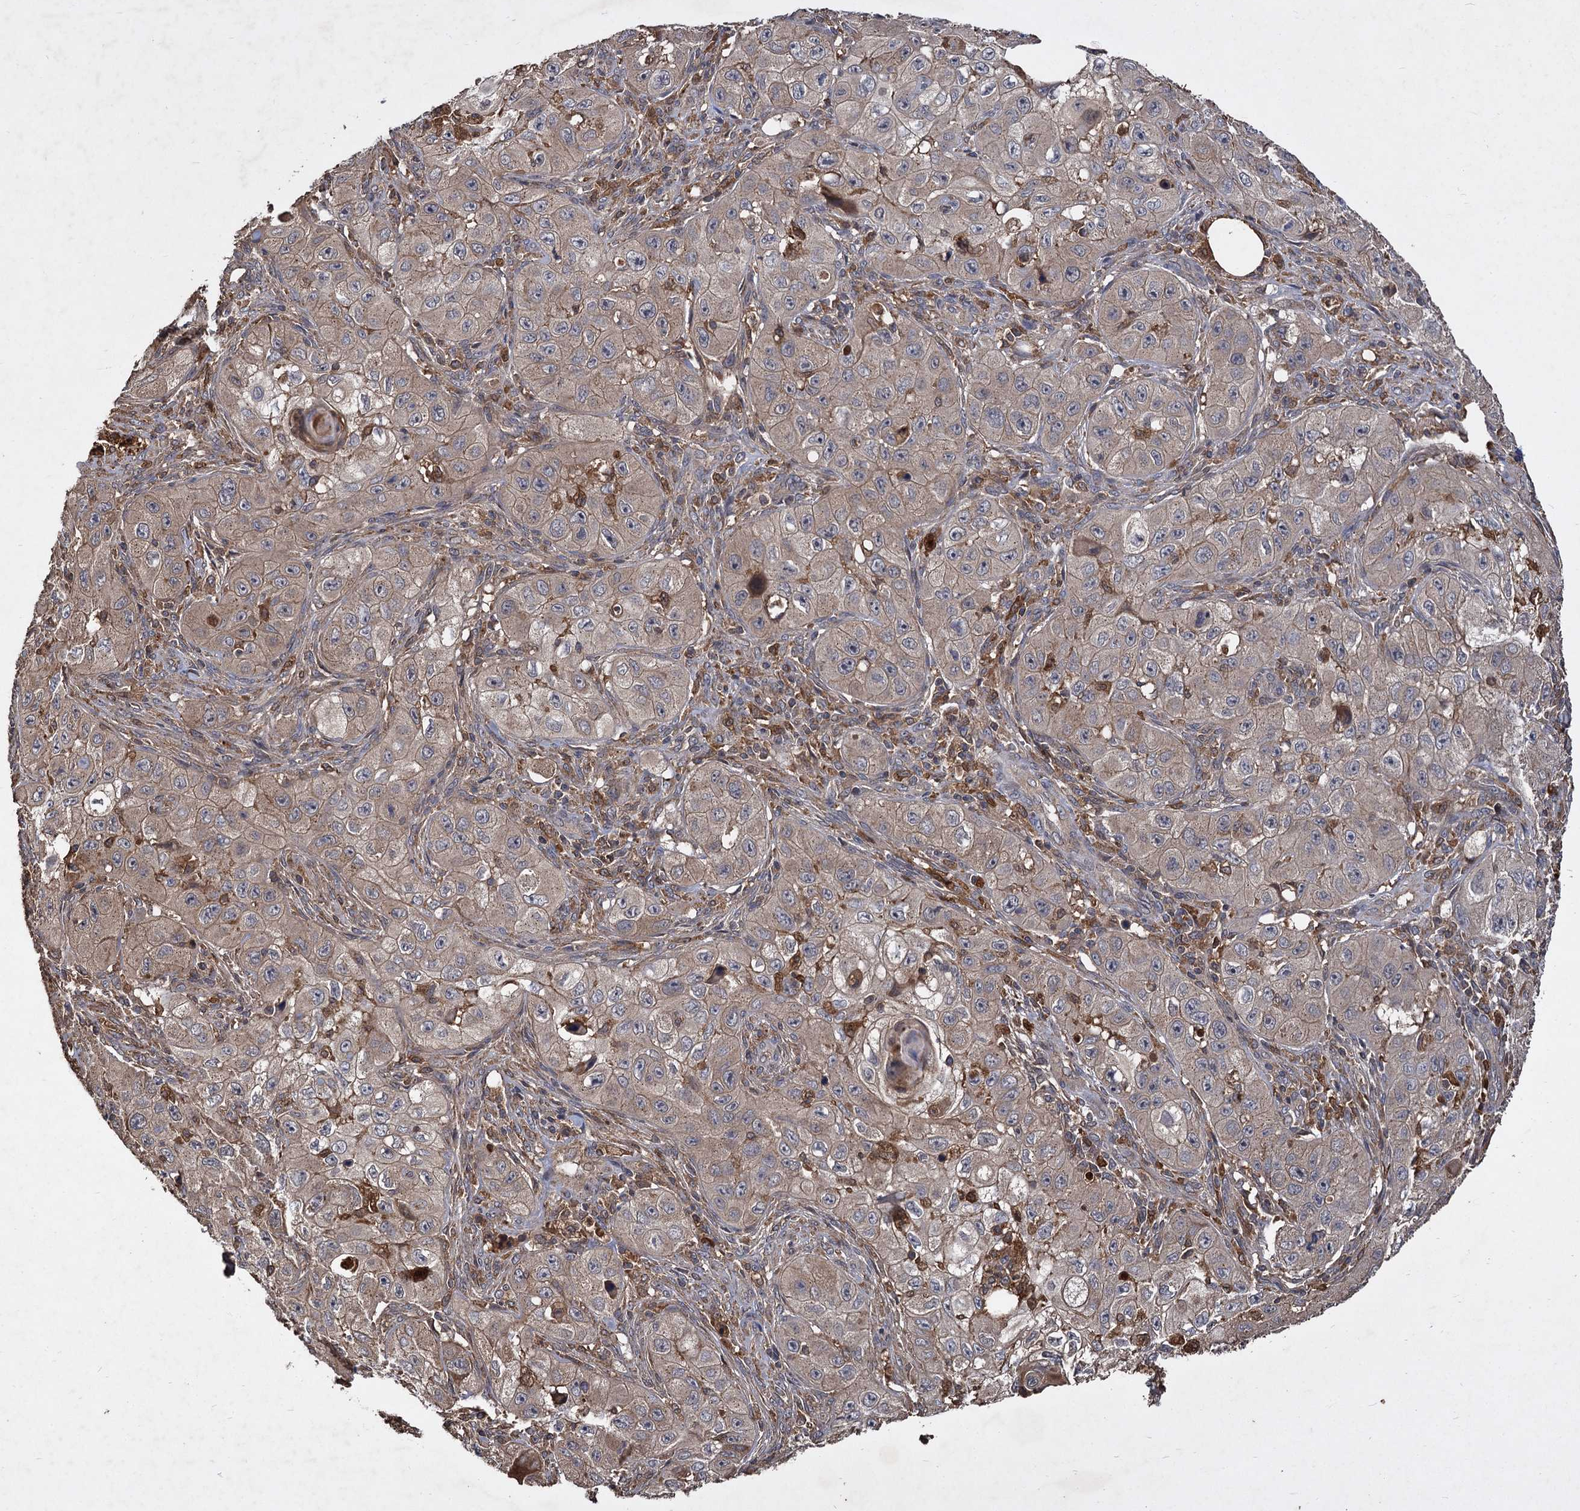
{"staining": {"intensity": "weak", "quantity": "25%-75%", "location": "cytoplasmic/membranous"}, "tissue": "skin cancer", "cell_type": "Tumor cells", "image_type": "cancer", "snomed": [{"axis": "morphology", "description": "Squamous cell carcinoma, NOS"}, {"axis": "topography", "description": "Skin"}, {"axis": "topography", "description": "Subcutis"}], "caption": "High-power microscopy captured an immunohistochemistry histopathology image of skin cancer, revealing weak cytoplasmic/membranous positivity in about 25%-75% of tumor cells.", "gene": "GCLC", "patient": {"sex": "male", "age": 73}}